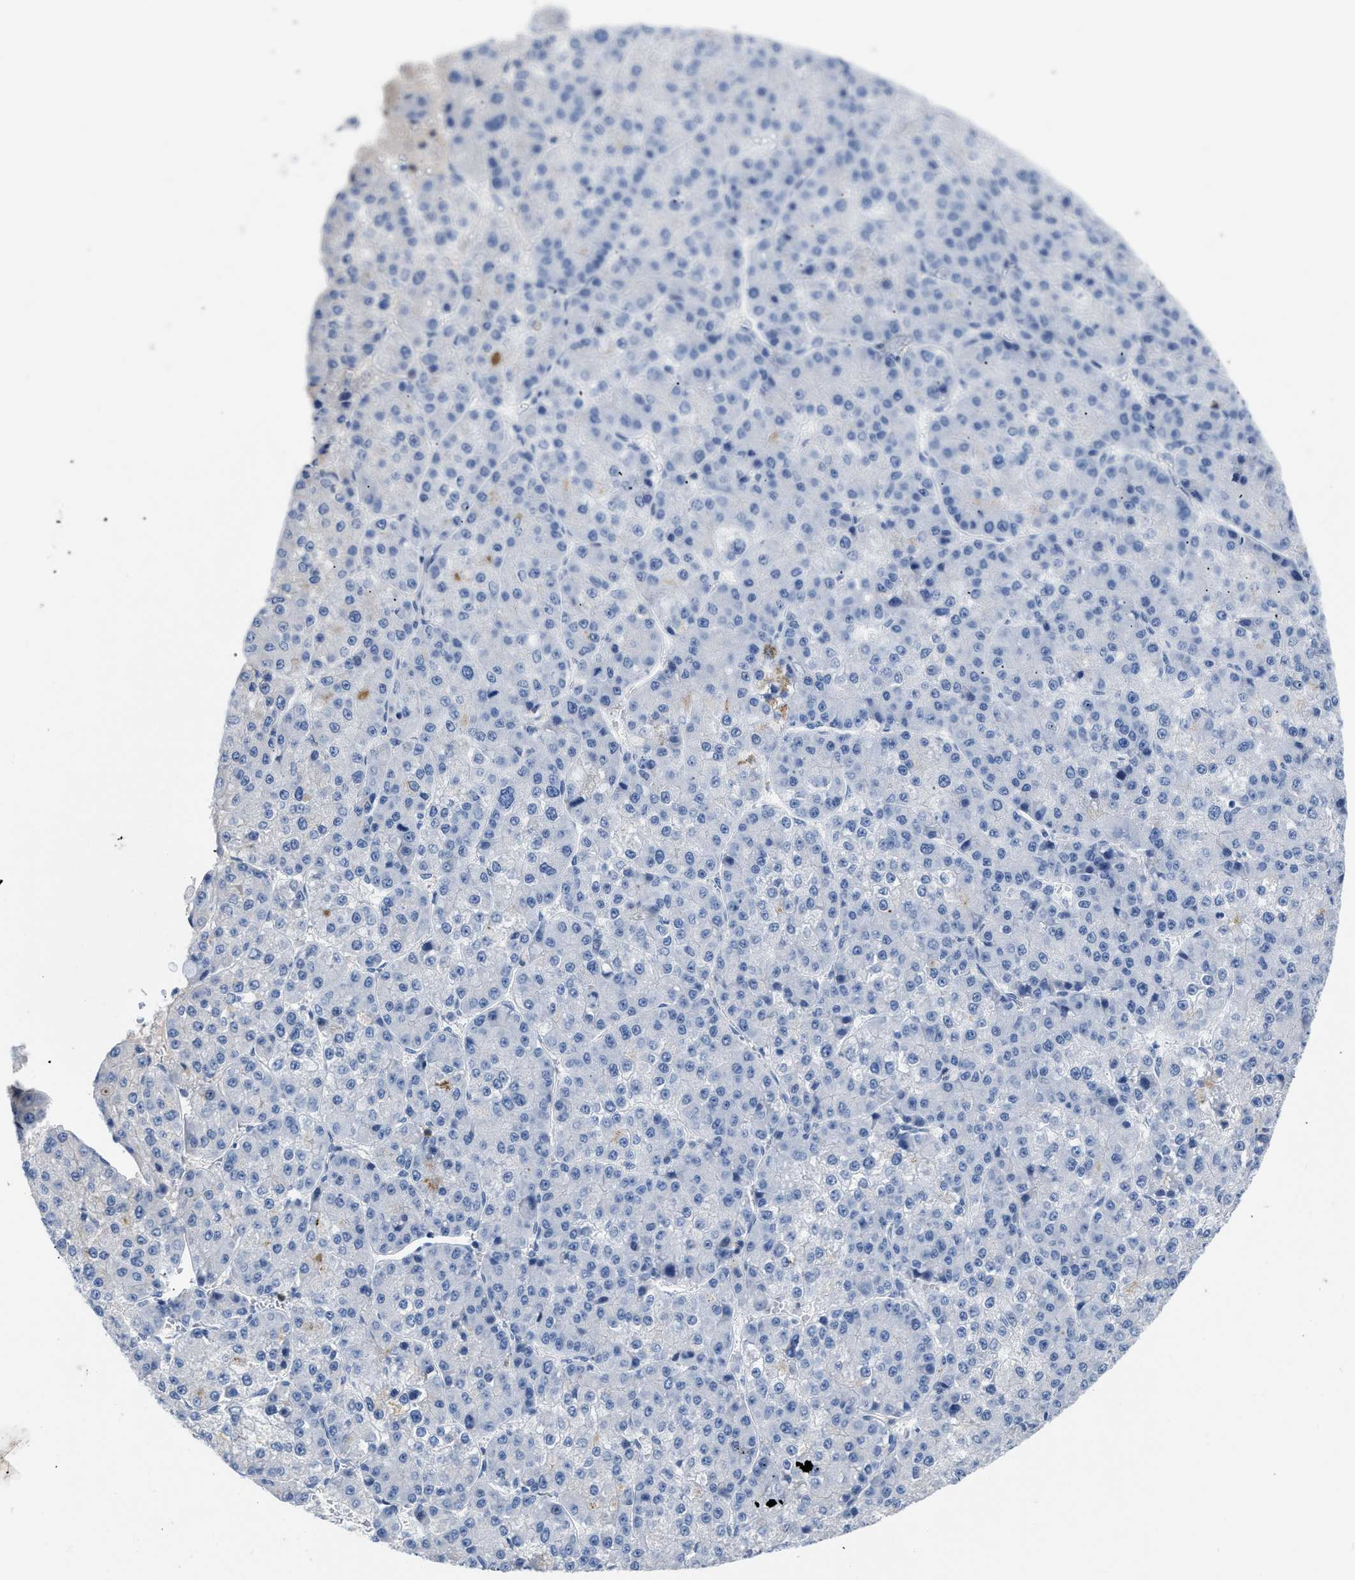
{"staining": {"intensity": "negative", "quantity": "none", "location": "none"}, "tissue": "liver cancer", "cell_type": "Tumor cells", "image_type": "cancer", "snomed": [{"axis": "morphology", "description": "Carcinoma, Hepatocellular, NOS"}, {"axis": "topography", "description": "Liver"}], "caption": "Immunohistochemistry image of liver hepatocellular carcinoma stained for a protein (brown), which exhibits no expression in tumor cells. The staining was performed using DAB (3,3'-diaminobenzidine) to visualize the protein expression in brown, while the nuclei were stained in blue with hematoxylin (Magnification: 20x).", "gene": "BOLL", "patient": {"sex": "female", "age": 73}}